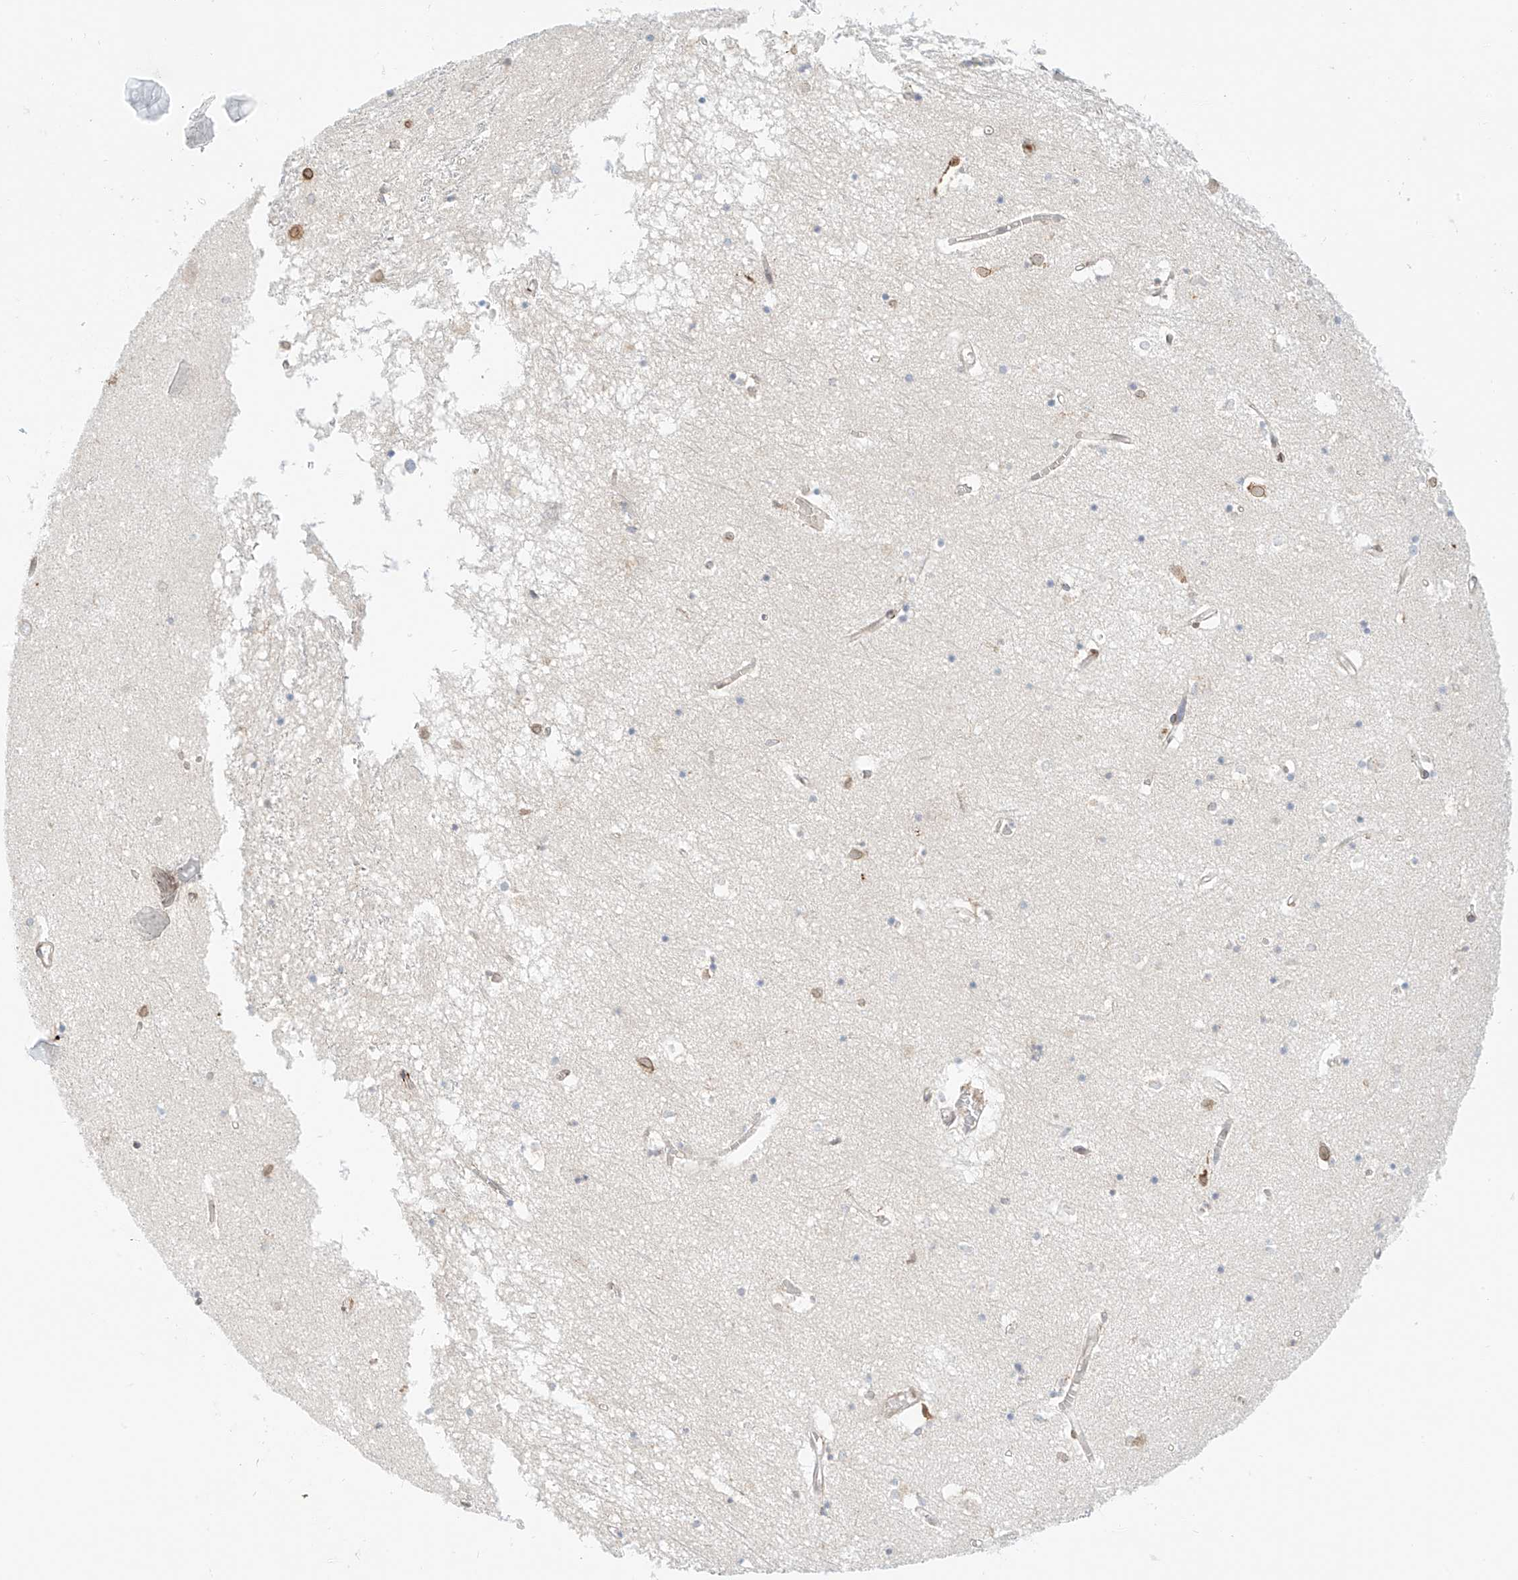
{"staining": {"intensity": "negative", "quantity": "none", "location": "none"}, "tissue": "hippocampus", "cell_type": "Glial cells", "image_type": "normal", "snomed": [{"axis": "morphology", "description": "Normal tissue, NOS"}, {"axis": "topography", "description": "Hippocampus"}], "caption": "There is no significant positivity in glial cells of hippocampus. (DAB immunohistochemistry (IHC) with hematoxylin counter stain).", "gene": "PCYOX1", "patient": {"sex": "male", "age": 70}}